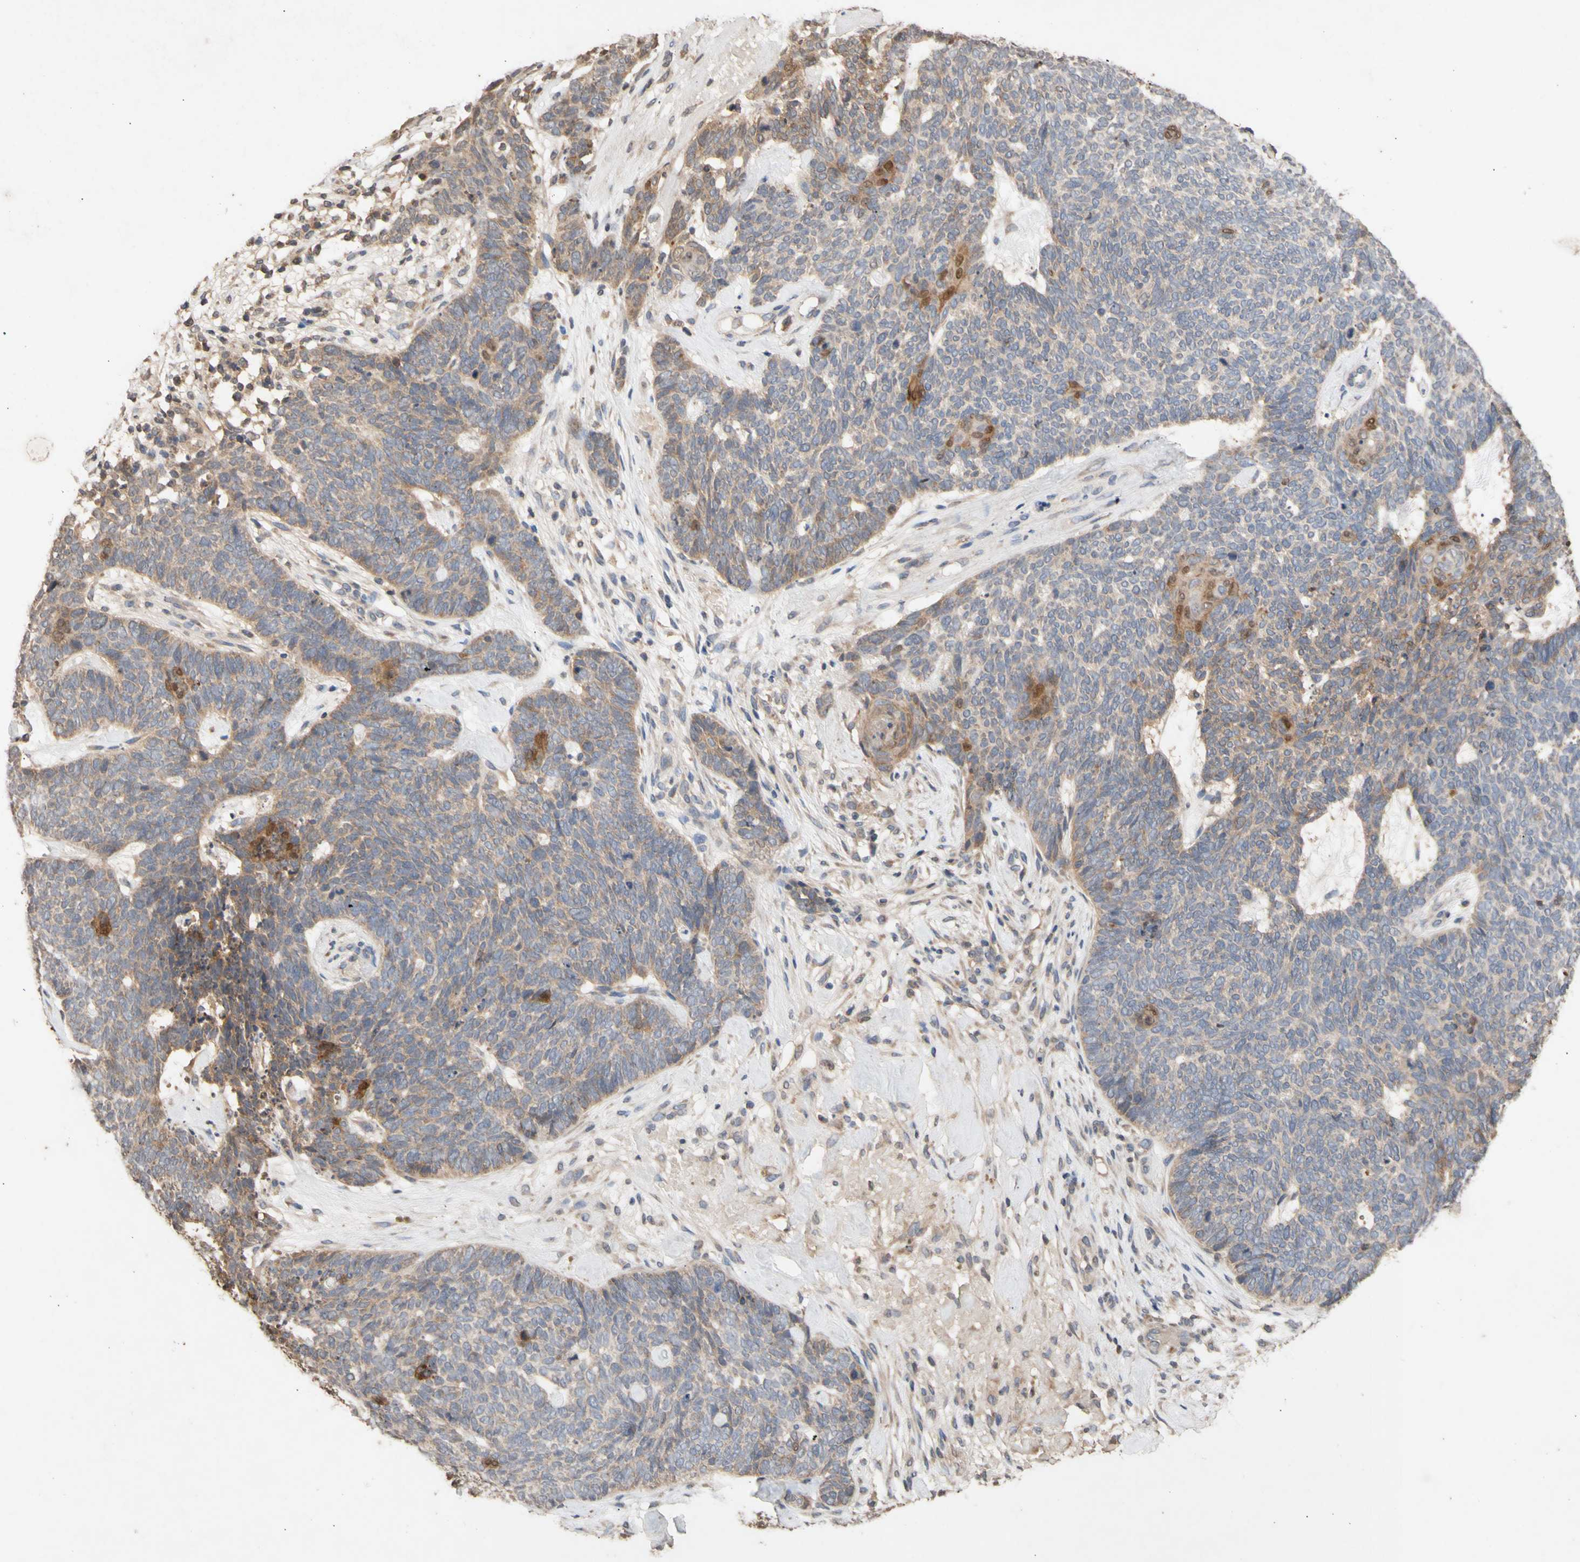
{"staining": {"intensity": "moderate", "quantity": ">75%", "location": "cytoplasmic/membranous"}, "tissue": "skin cancer", "cell_type": "Tumor cells", "image_type": "cancer", "snomed": [{"axis": "morphology", "description": "Basal cell carcinoma"}, {"axis": "topography", "description": "Skin"}], "caption": "Immunohistochemical staining of human skin cancer (basal cell carcinoma) displays medium levels of moderate cytoplasmic/membranous protein expression in approximately >75% of tumor cells.", "gene": "NECTIN3", "patient": {"sex": "female", "age": 84}}